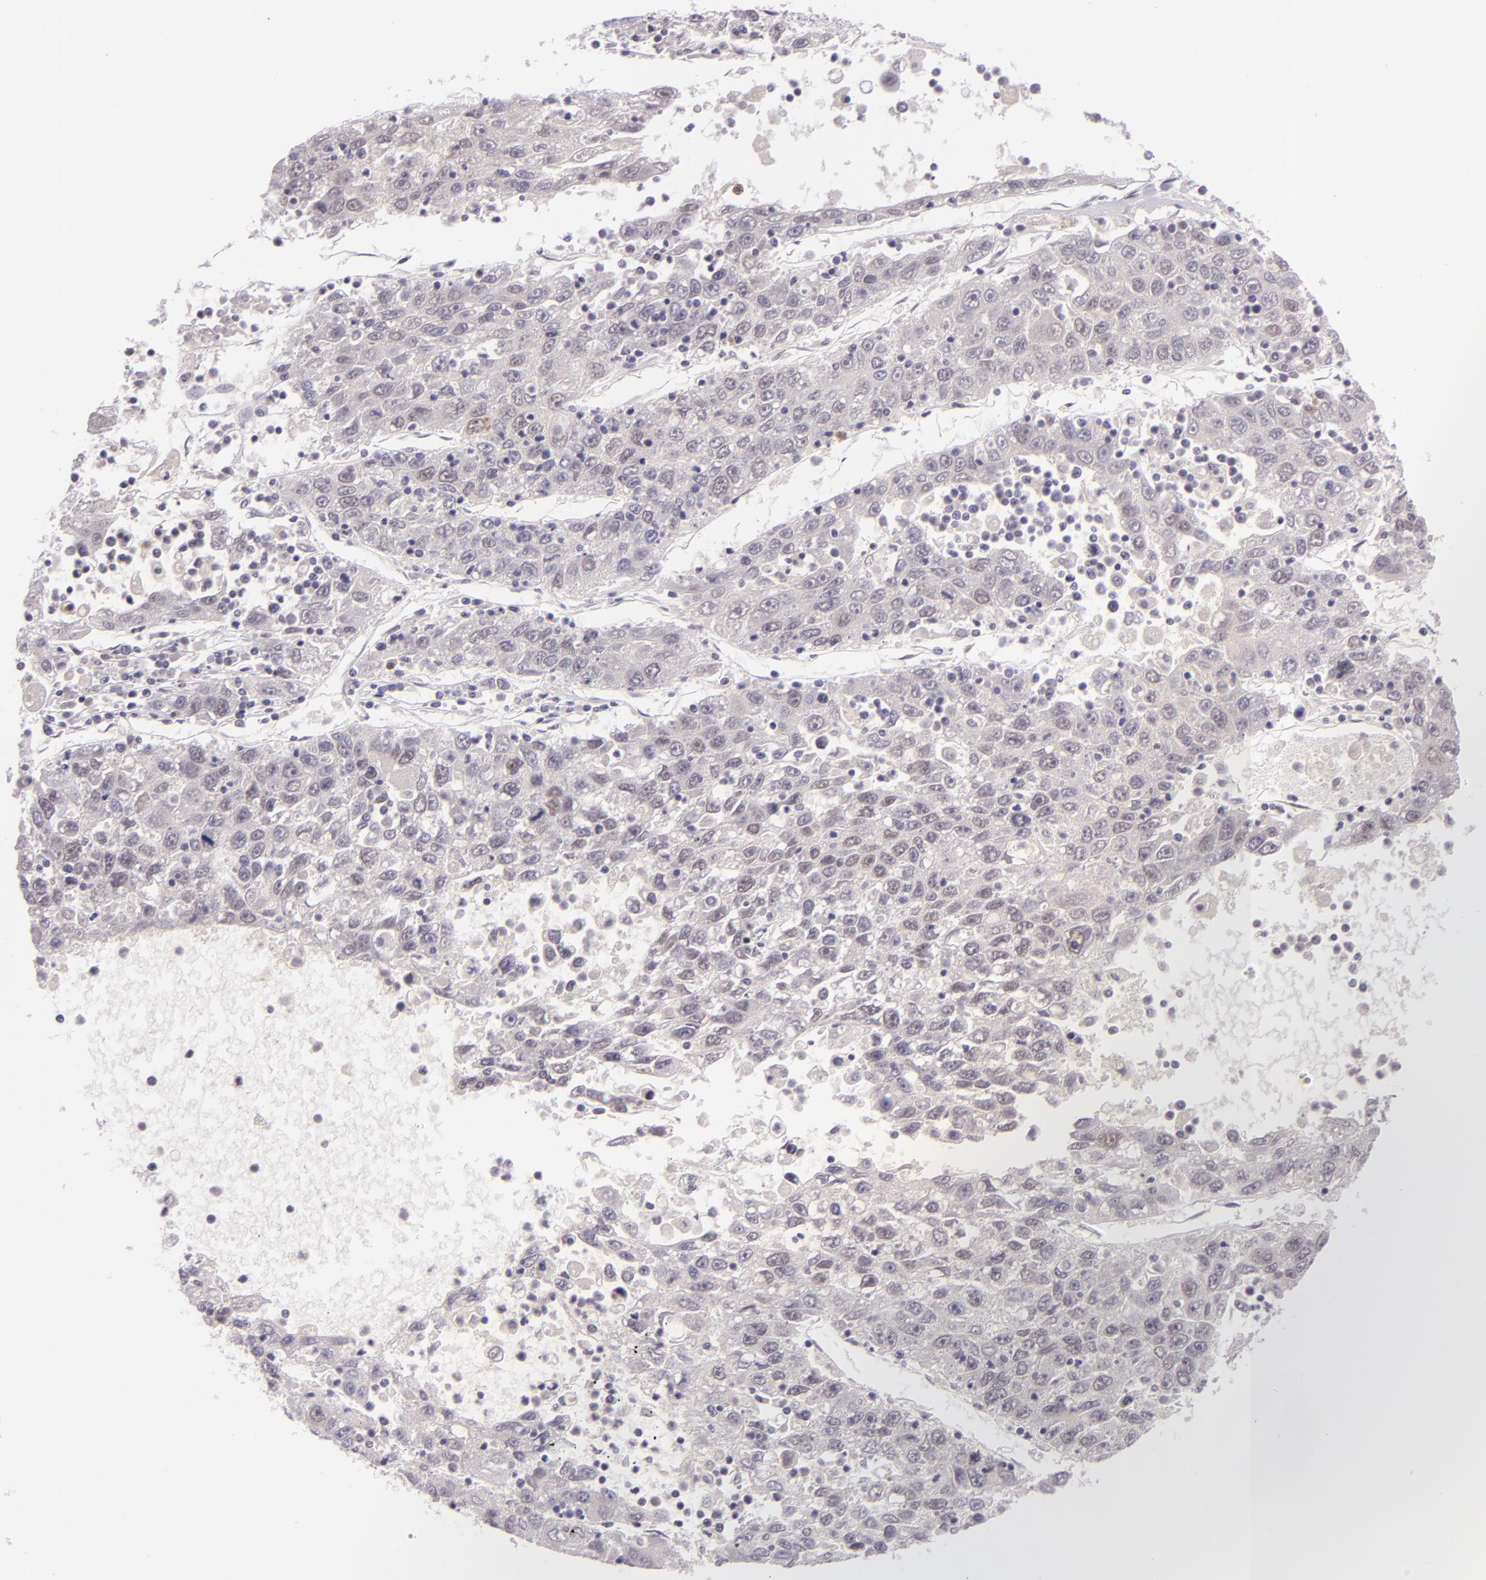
{"staining": {"intensity": "negative", "quantity": "none", "location": "none"}, "tissue": "liver cancer", "cell_type": "Tumor cells", "image_type": "cancer", "snomed": [{"axis": "morphology", "description": "Carcinoma, Hepatocellular, NOS"}, {"axis": "topography", "description": "Liver"}], "caption": "Tumor cells show no significant staining in liver cancer.", "gene": "CHEK2", "patient": {"sex": "male", "age": 49}}